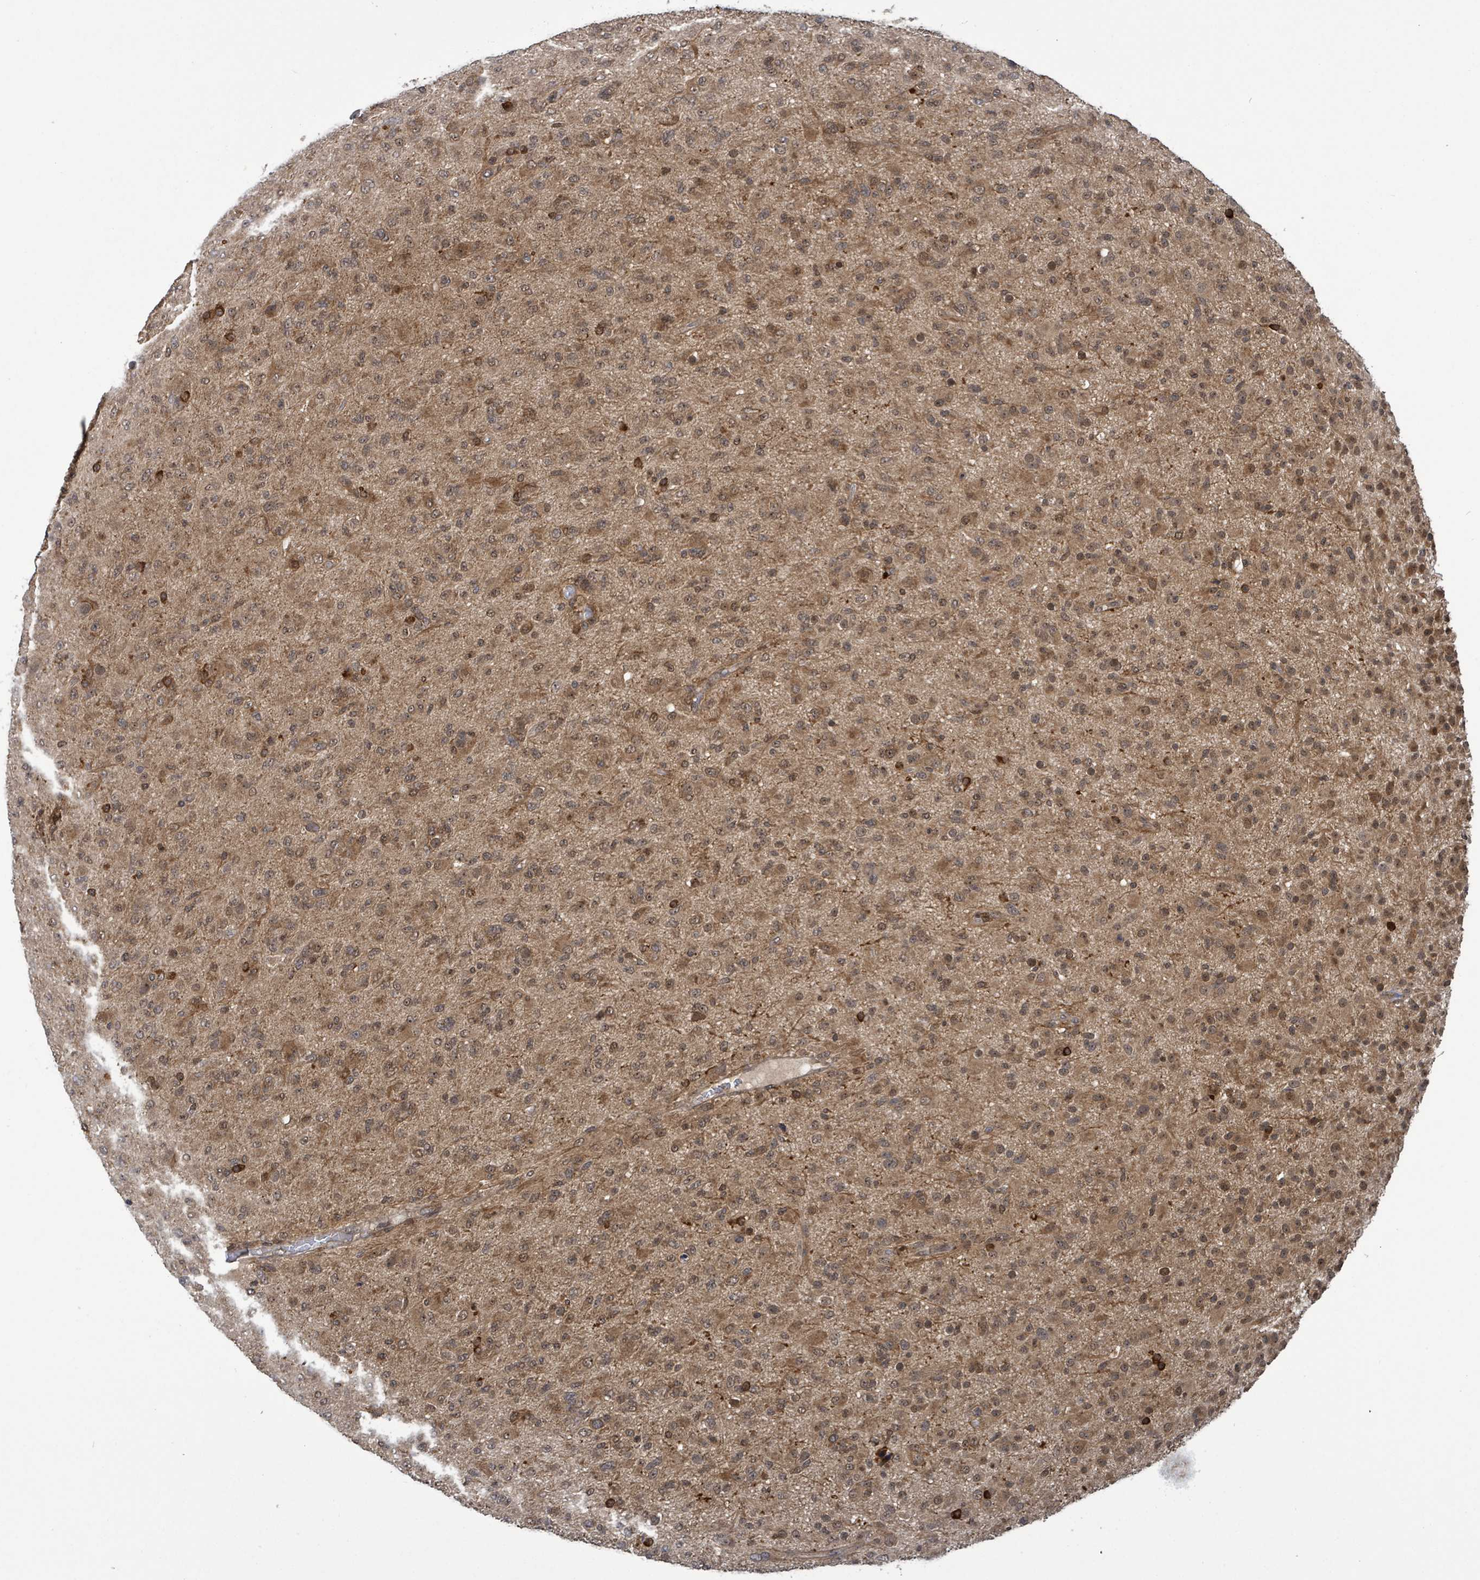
{"staining": {"intensity": "moderate", "quantity": ">75%", "location": "cytoplasmic/membranous"}, "tissue": "glioma", "cell_type": "Tumor cells", "image_type": "cancer", "snomed": [{"axis": "morphology", "description": "Glioma, malignant, Low grade"}, {"axis": "topography", "description": "Brain"}], "caption": "Protein expression by immunohistochemistry (IHC) displays moderate cytoplasmic/membranous staining in about >75% of tumor cells in malignant glioma (low-grade).", "gene": "FBXO6", "patient": {"sex": "male", "age": 65}}